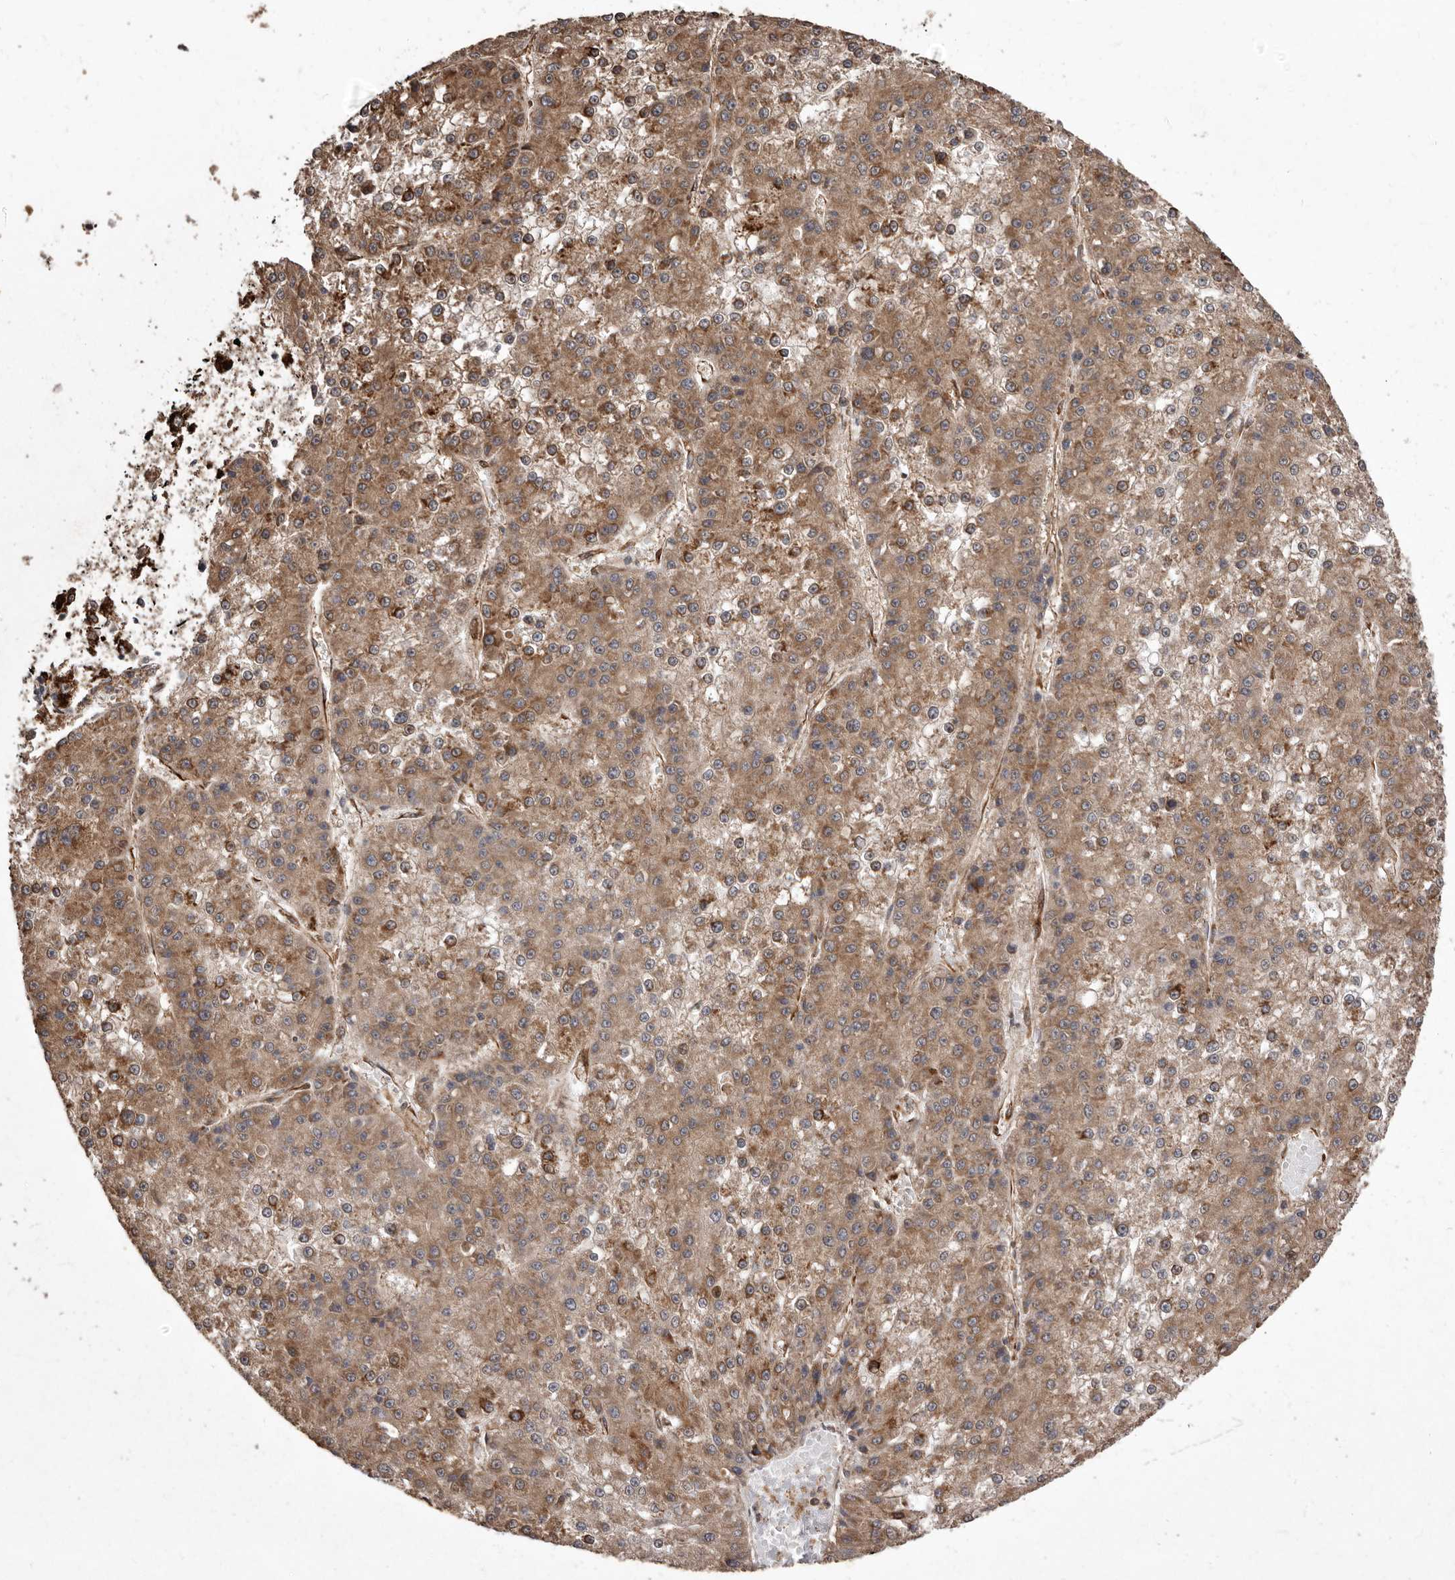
{"staining": {"intensity": "moderate", "quantity": ">75%", "location": "cytoplasmic/membranous"}, "tissue": "liver cancer", "cell_type": "Tumor cells", "image_type": "cancer", "snomed": [{"axis": "morphology", "description": "Carcinoma, Hepatocellular, NOS"}, {"axis": "topography", "description": "Liver"}], "caption": "Protein staining exhibits moderate cytoplasmic/membranous positivity in about >75% of tumor cells in liver cancer.", "gene": "FLAD1", "patient": {"sex": "female", "age": 73}}